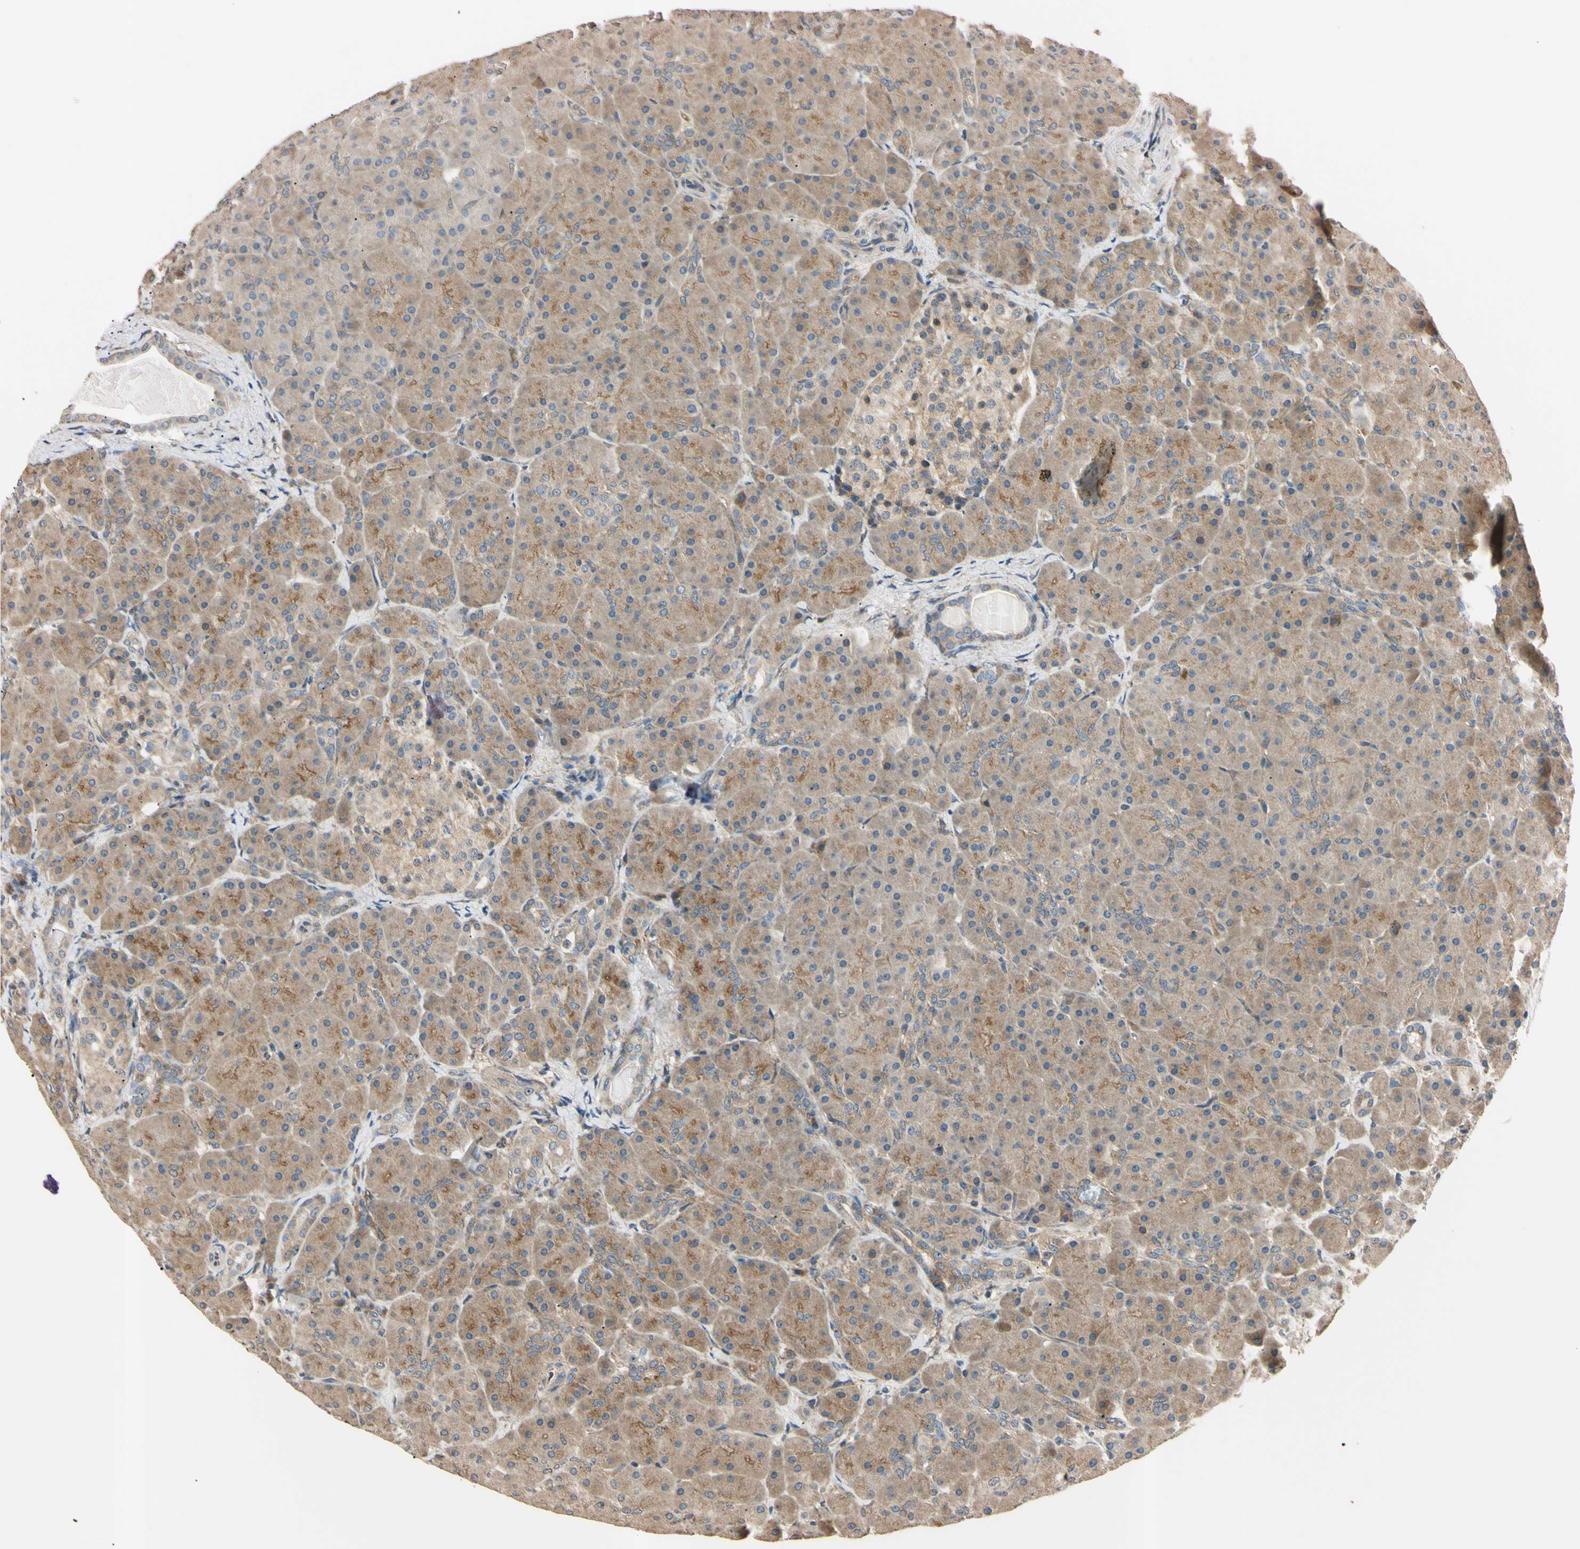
{"staining": {"intensity": "moderate", "quantity": "25%-75%", "location": "cytoplasmic/membranous"}, "tissue": "pancreas", "cell_type": "Exocrine glandular cells", "image_type": "normal", "snomed": [{"axis": "morphology", "description": "Normal tissue, NOS"}, {"axis": "topography", "description": "Pancreas"}], "caption": "Protein expression analysis of unremarkable pancreas reveals moderate cytoplasmic/membranous staining in about 25%-75% of exocrine glandular cells.", "gene": "EPN1", "patient": {"sex": "male", "age": 66}}